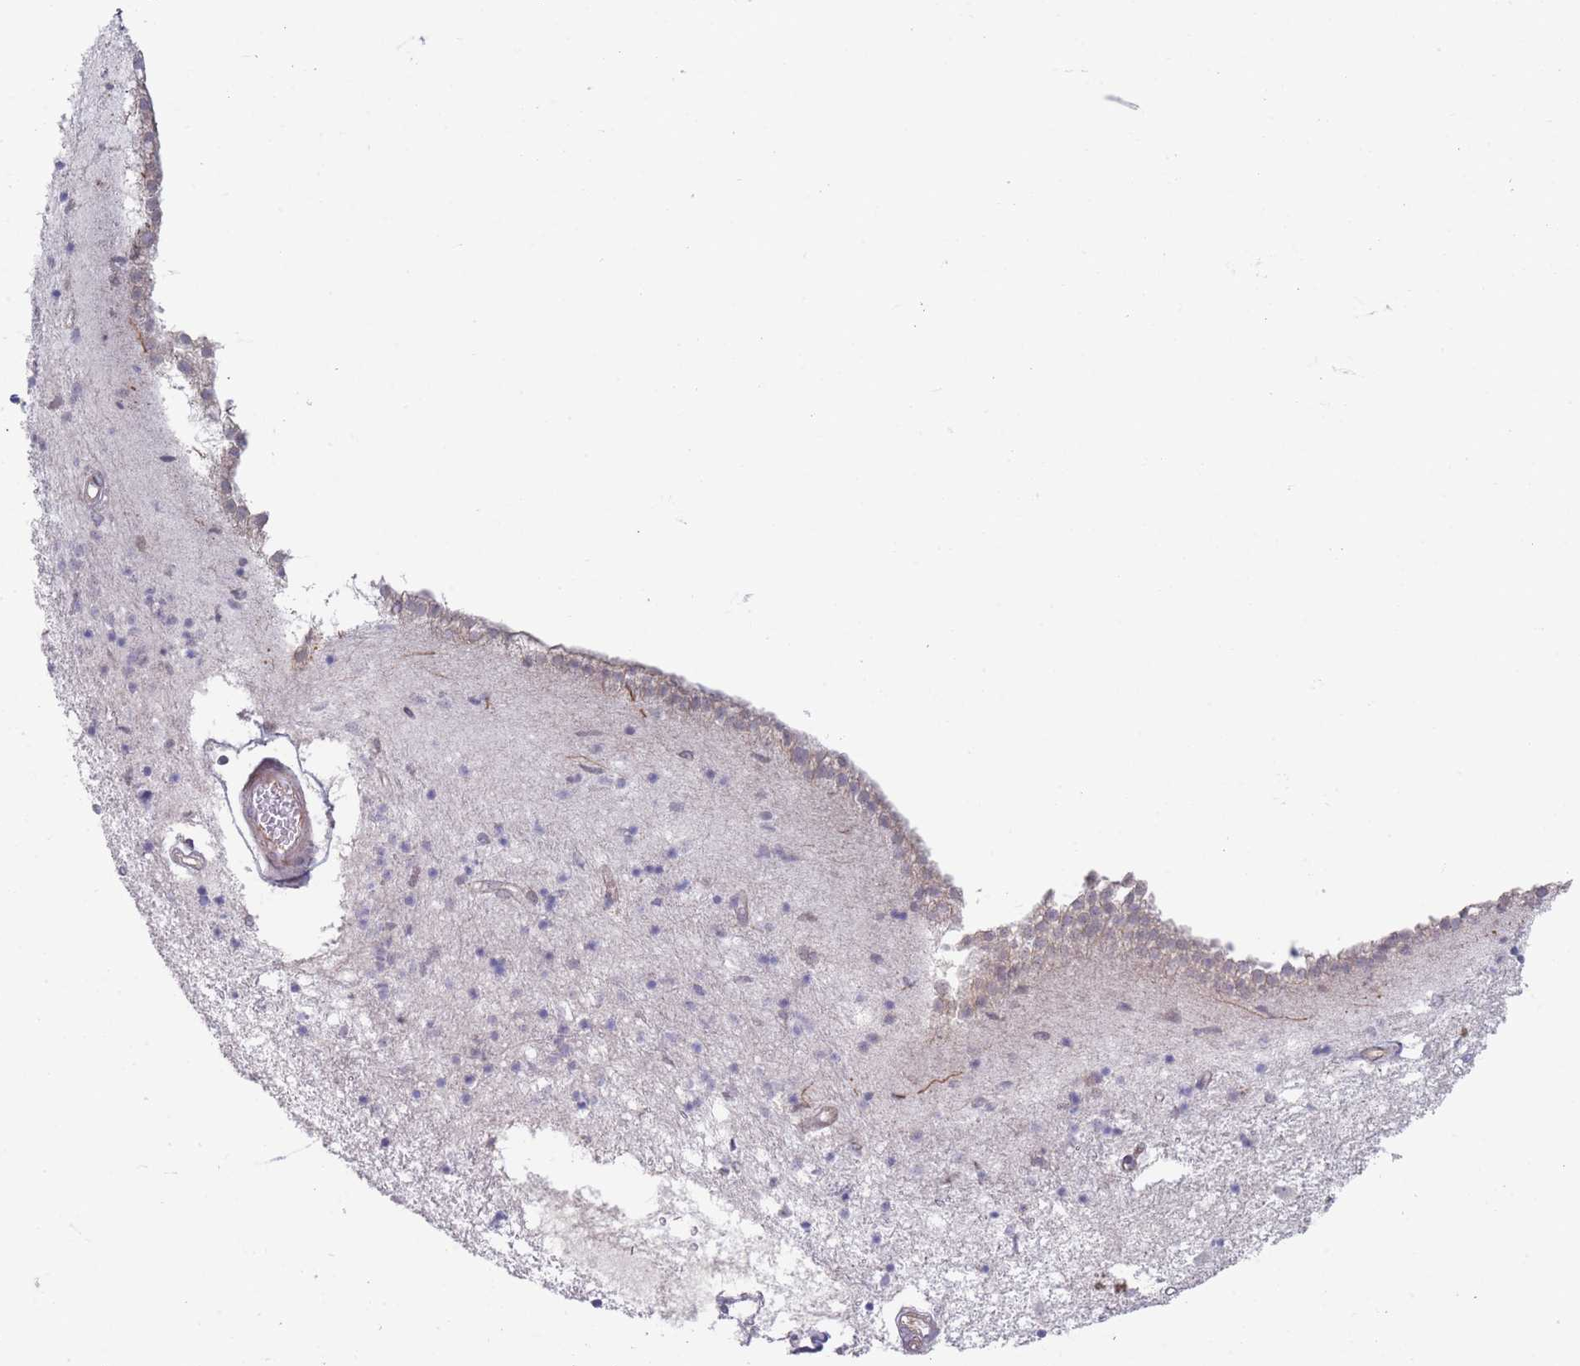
{"staining": {"intensity": "negative", "quantity": "none", "location": "none"}, "tissue": "caudate", "cell_type": "Glial cells", "image_type": "normal", "snomed": [{"axis": "morphology", "description": "Normal tissue, NOS"}, {"axis": "topography", "description": "Lateral ventricle wall"}], "caption": "This is a photomicrograph of IHC staining of normal caudate, which shows no expression in glial cells. The staining was performed using DAB (3,3'-diaminobenzidine) to visualize the protein expression in brown, while the nuclei were stained in blue with hematoxylin (Magnification: 20x).", "gene": "VRK2", "patient": {"sex": "male", "age": 70}}